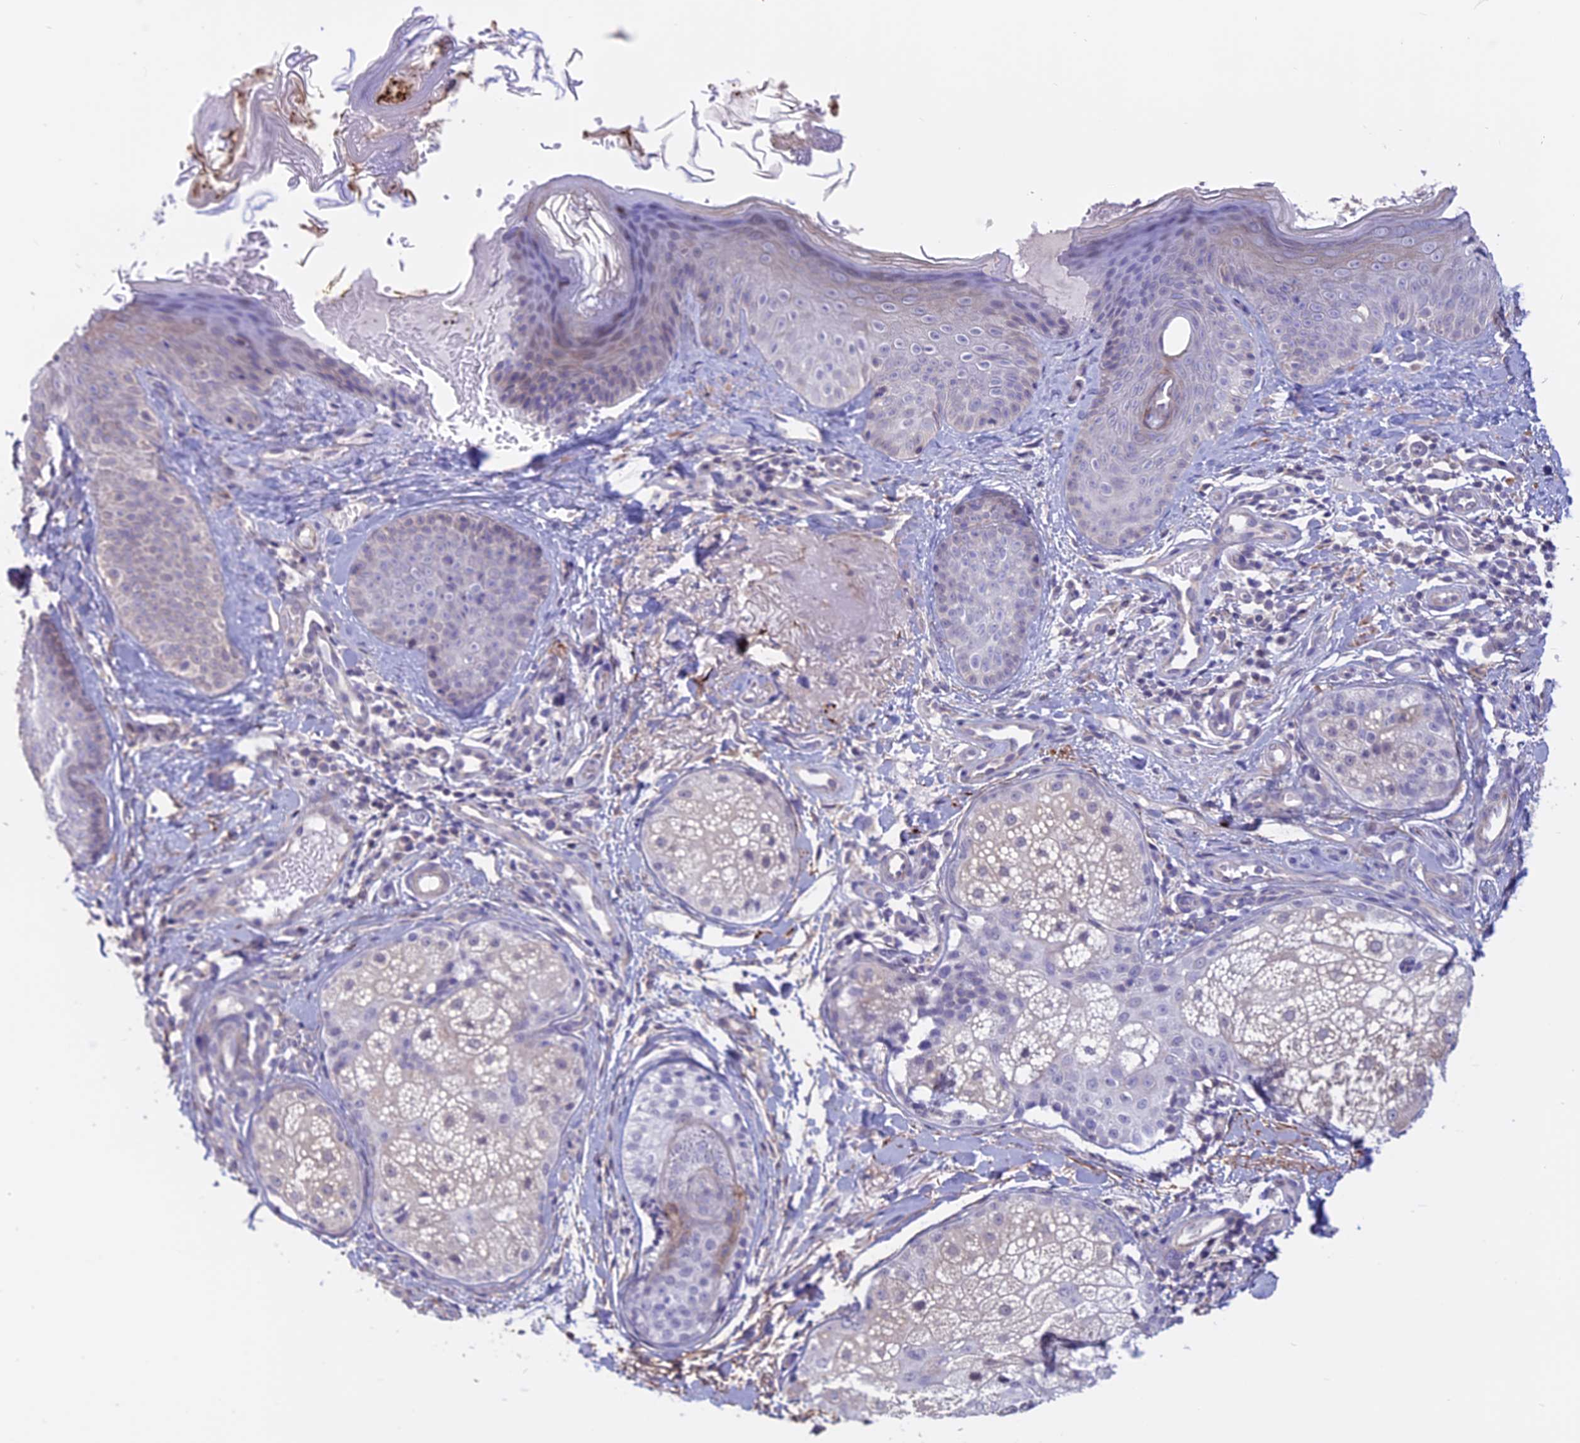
{"staining": {"intensity": "negative", "quantity": "none", "location": "none"}, "tissue": "skin", "cell_type": "Fibroblasts", "image_type": "normal", "snomed": [{"axis": "morphology", "description": "Normal tissue, NOS"}, {"axis": "topography", "description": "Skin"}], "caption": "Fibroblasts are negative for protein expression in normal human skin.", "gene": "SPHKAP", "patient": {"sex": "male", "age": 57}}